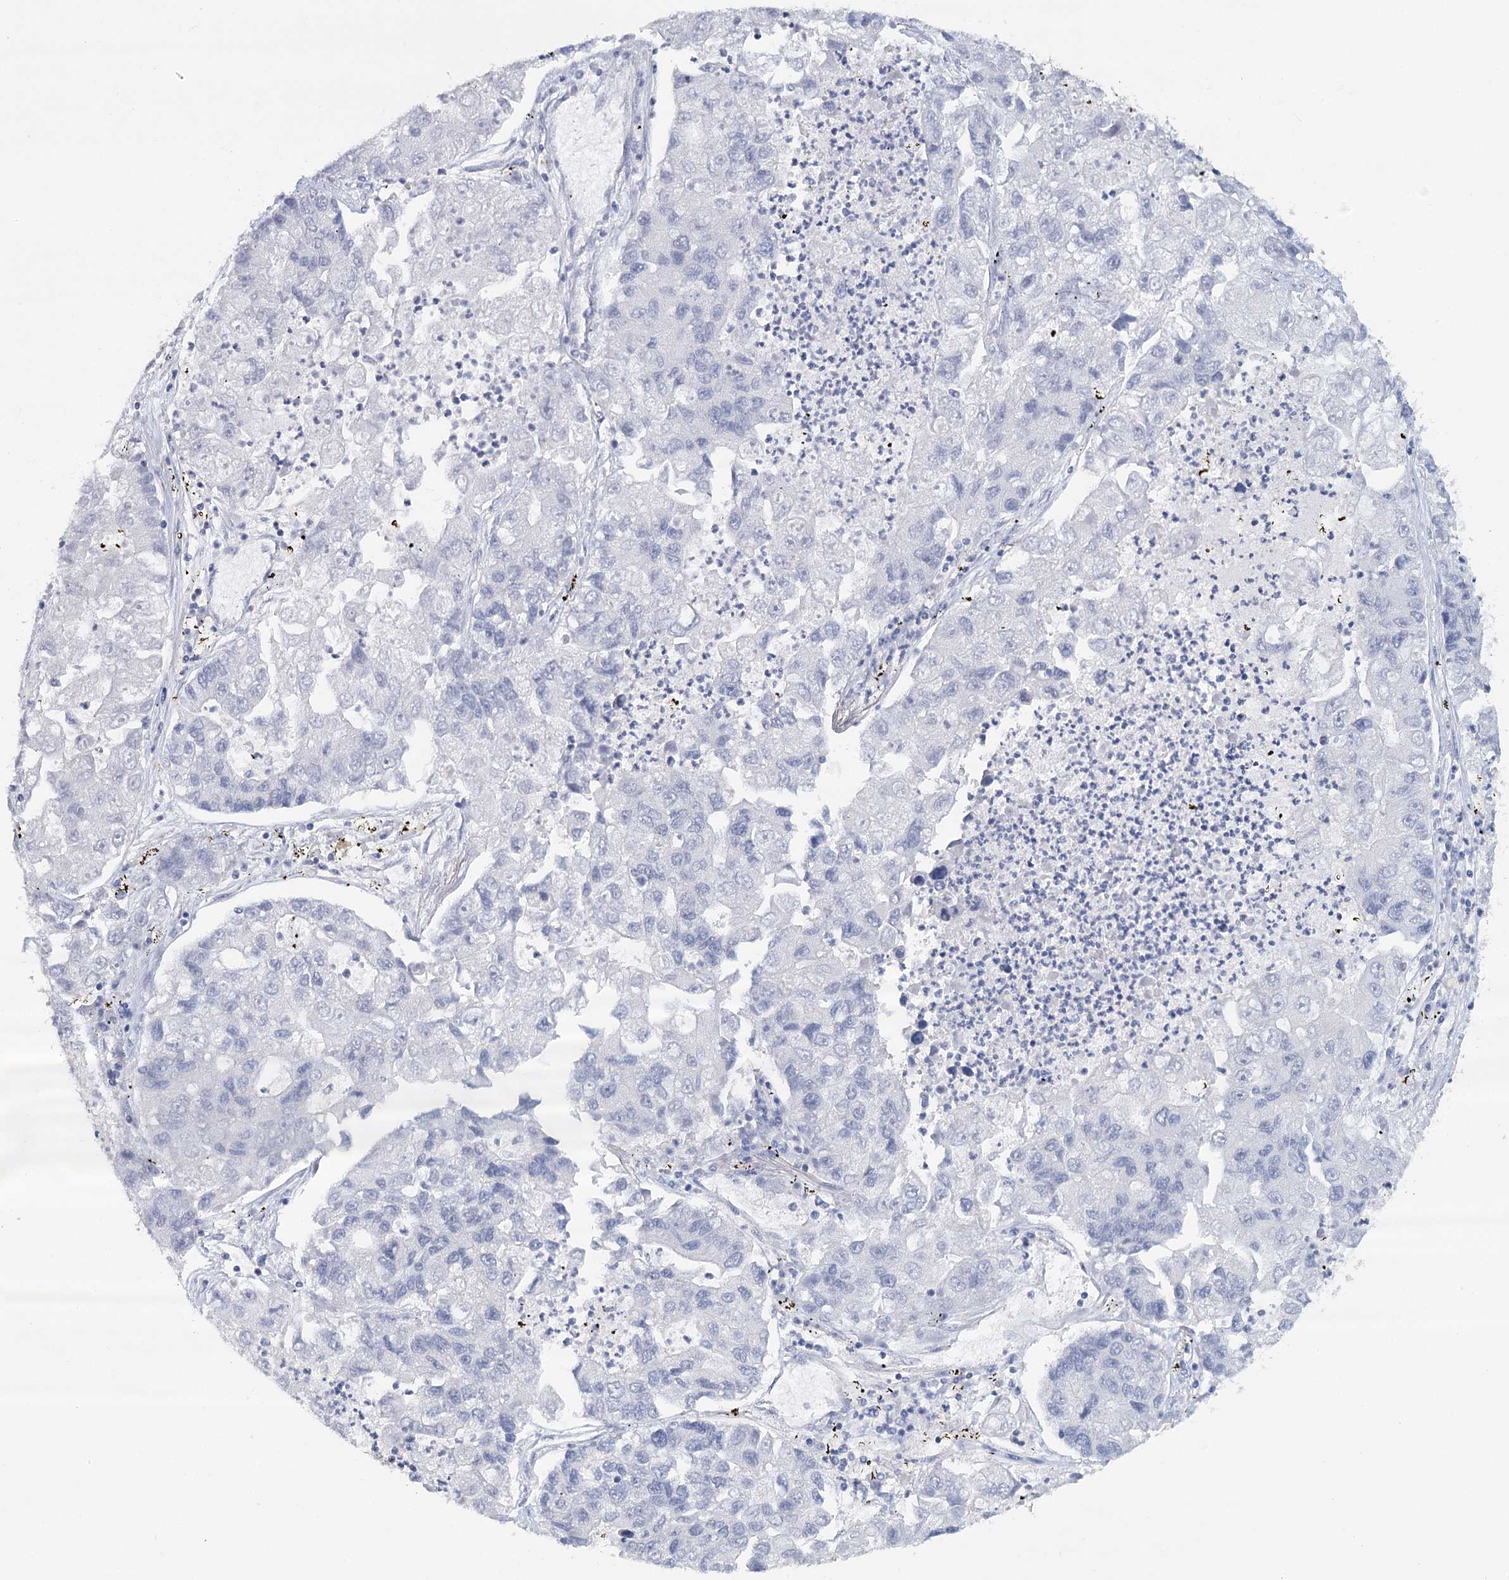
{"staining": {"intensity": "negative", "quantity": "none", "location": "none"}, "tissue": "lung cancer", "cell_type": "Tumor cells", "image_type": "cancer", "snomed": [{"axis": "morphology", "description": "Adenocarcinoma, NOS"}, {"axis": "topography", "description": "Lung"}], "caption": "Image shows no significant protein positivity in tumor cells of lung adenocarcinoma.", "gene": "HSPA4L", "patient": {"sex": "female", "age": 51}}